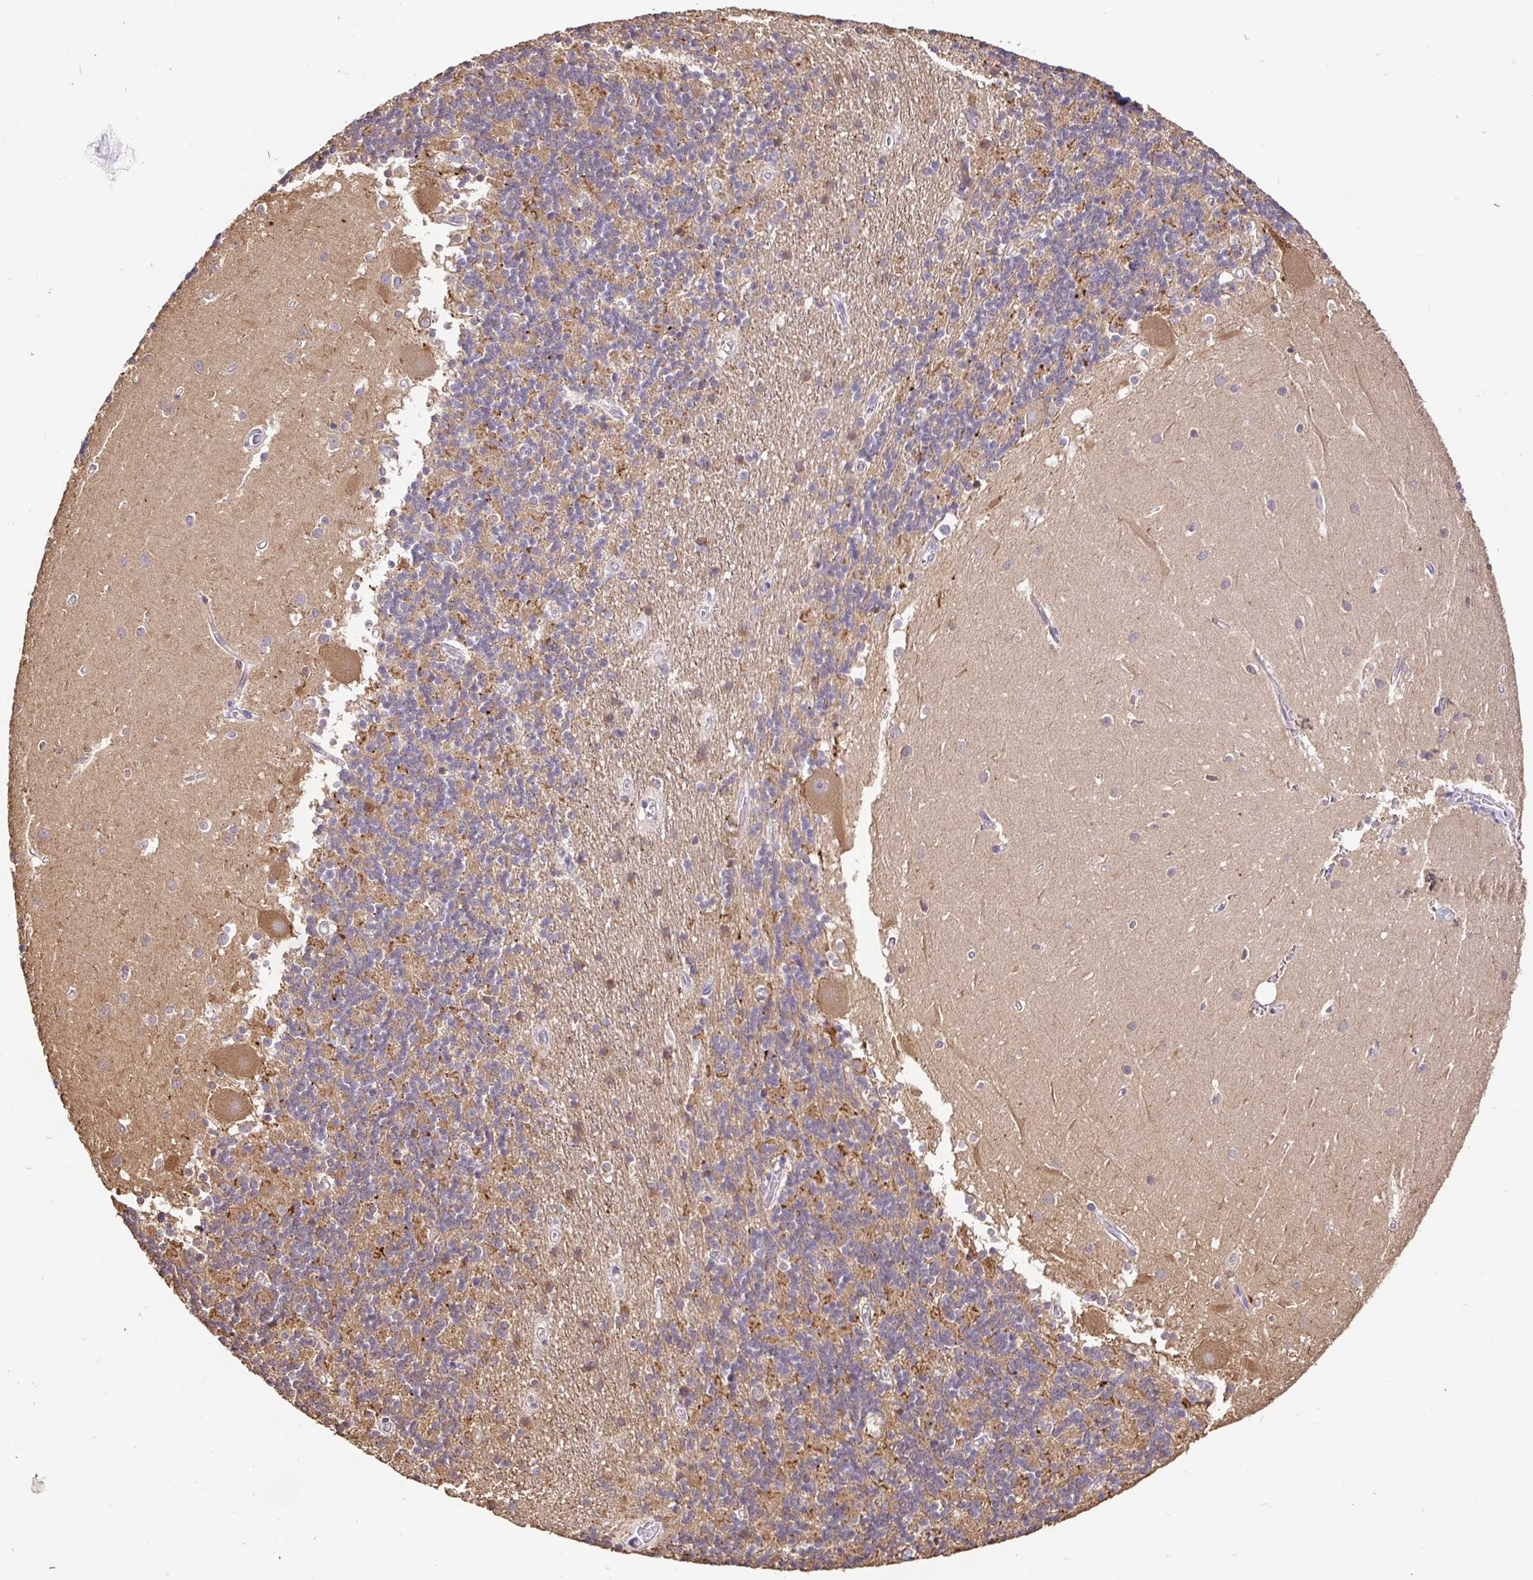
{"staining": {"intensity": "moderate", "quantity": "<25%", "location": "cytoplasmic/membranous"}, "tissue": "cerebellum", "cell_type": "Cells in granular layer", "image_type": "normal", "snomed": [{"axis": "morphology", "description": "Normal tissue, NOS"}, {"axis": "topography", "description": "Cerebellum"}], "caption": "Protein positivity by immunohistochemistry (IHC) displays moderate cytoplasmic/membranous staining in about <25% of cells in granular layer in unremarkable cerebellum. Using DAB (brown) and hematoxylin (blue) stains, captured at high magnification using brightfield microscopy.", "gene": "MAPK8IP3", "patient": {"sex": "male", "age": 54}}